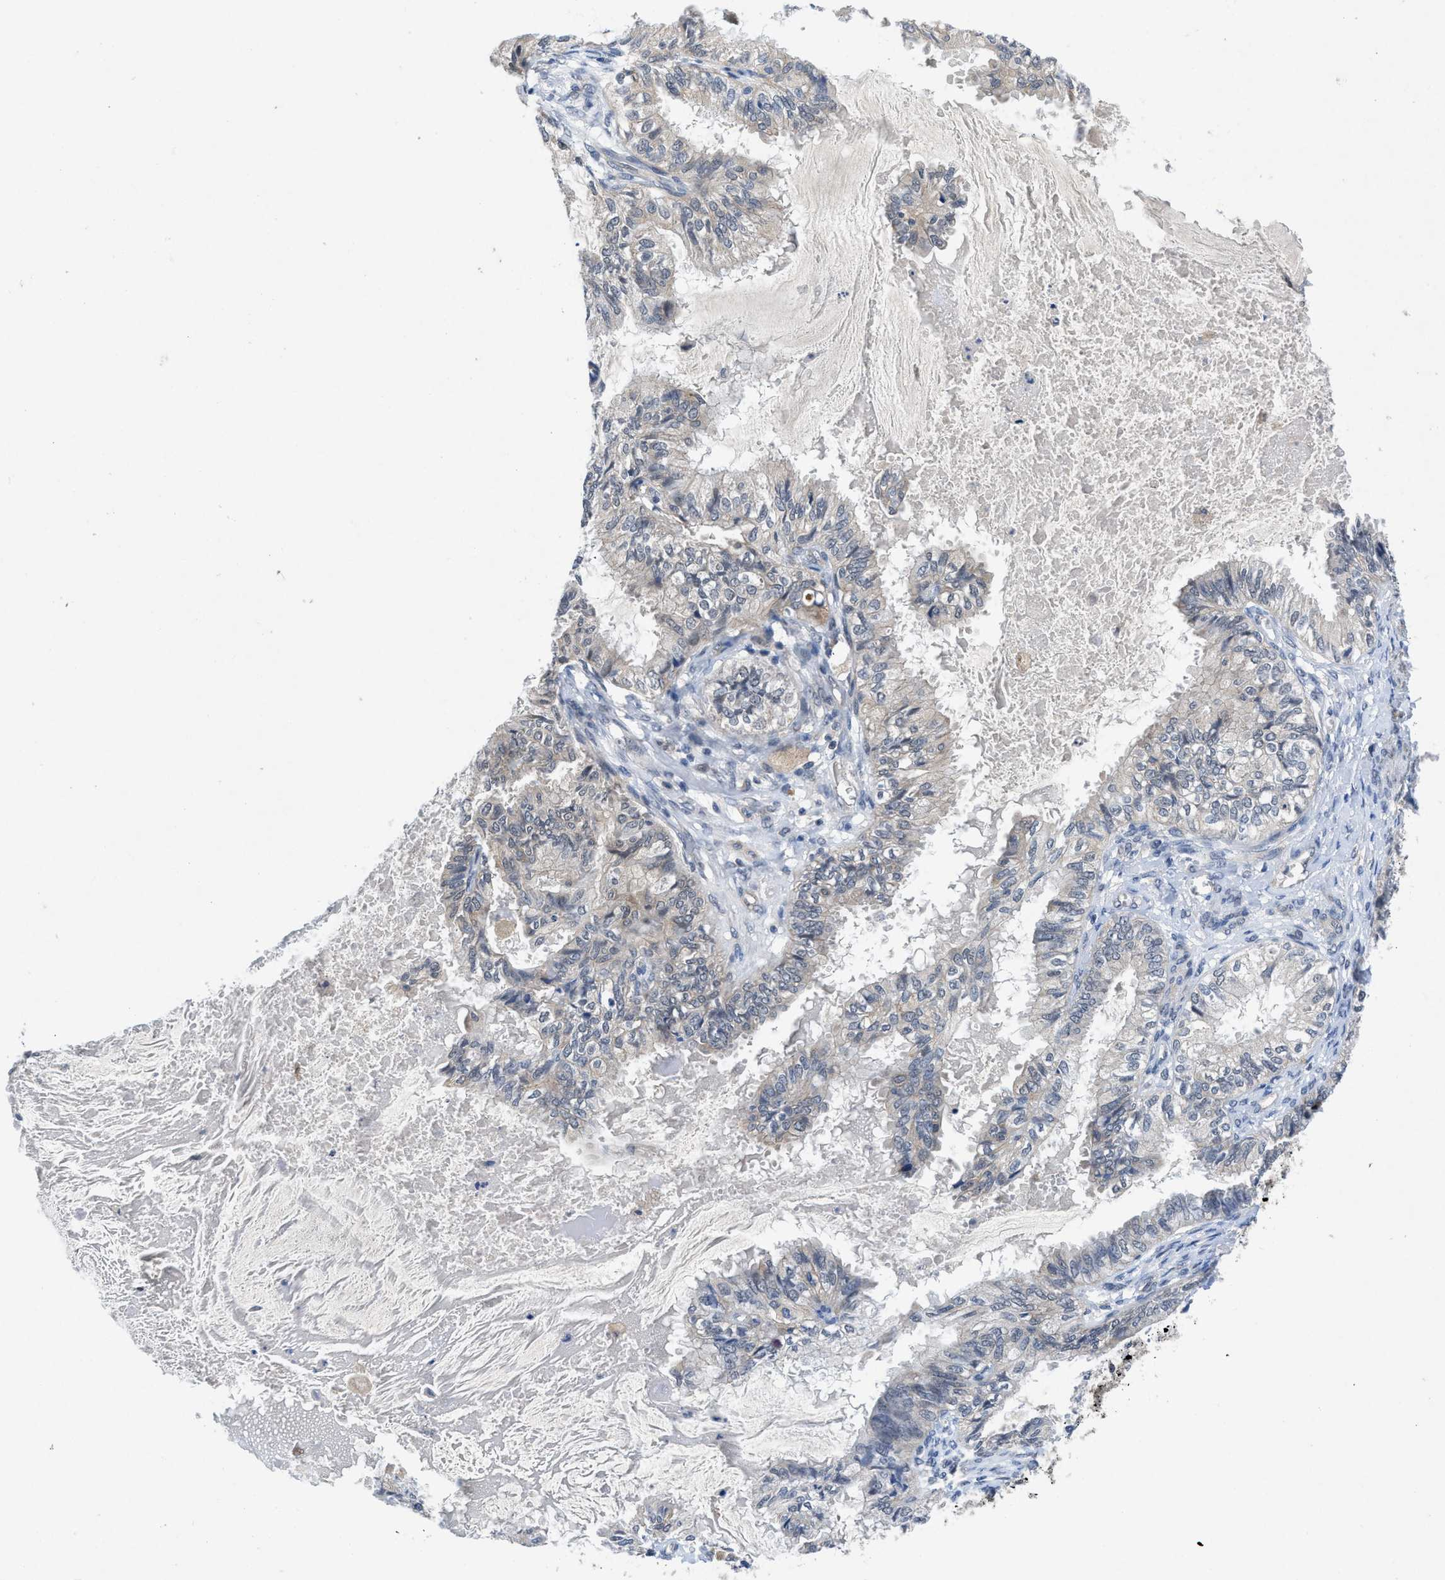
{"staining": {"intensity": "negative", "quantity": "none", "location": "none"}, "tissue": "cervical cancer", "cell_type": "Tumor cells", "image_type": "cancer", "snomed": [{"axis": "morphology", "description": "Normal tissue, NOS"}, {"axis": "morphology", "description": "Adenocarcinoma, NOS"}, {"axis": "topography", "description": "Cervix"}, {"axis": "topography", "description": "Endometrium"}], "caption": "Immunohistochemistry micrograph of neoplastic tissue: human cervical cancer (adenocarcinoma) stained with DAB exhibits no significant protein staining in tumor cells.", "gene": "PANX1", "patient": {"sex": "female", "age": 86}}